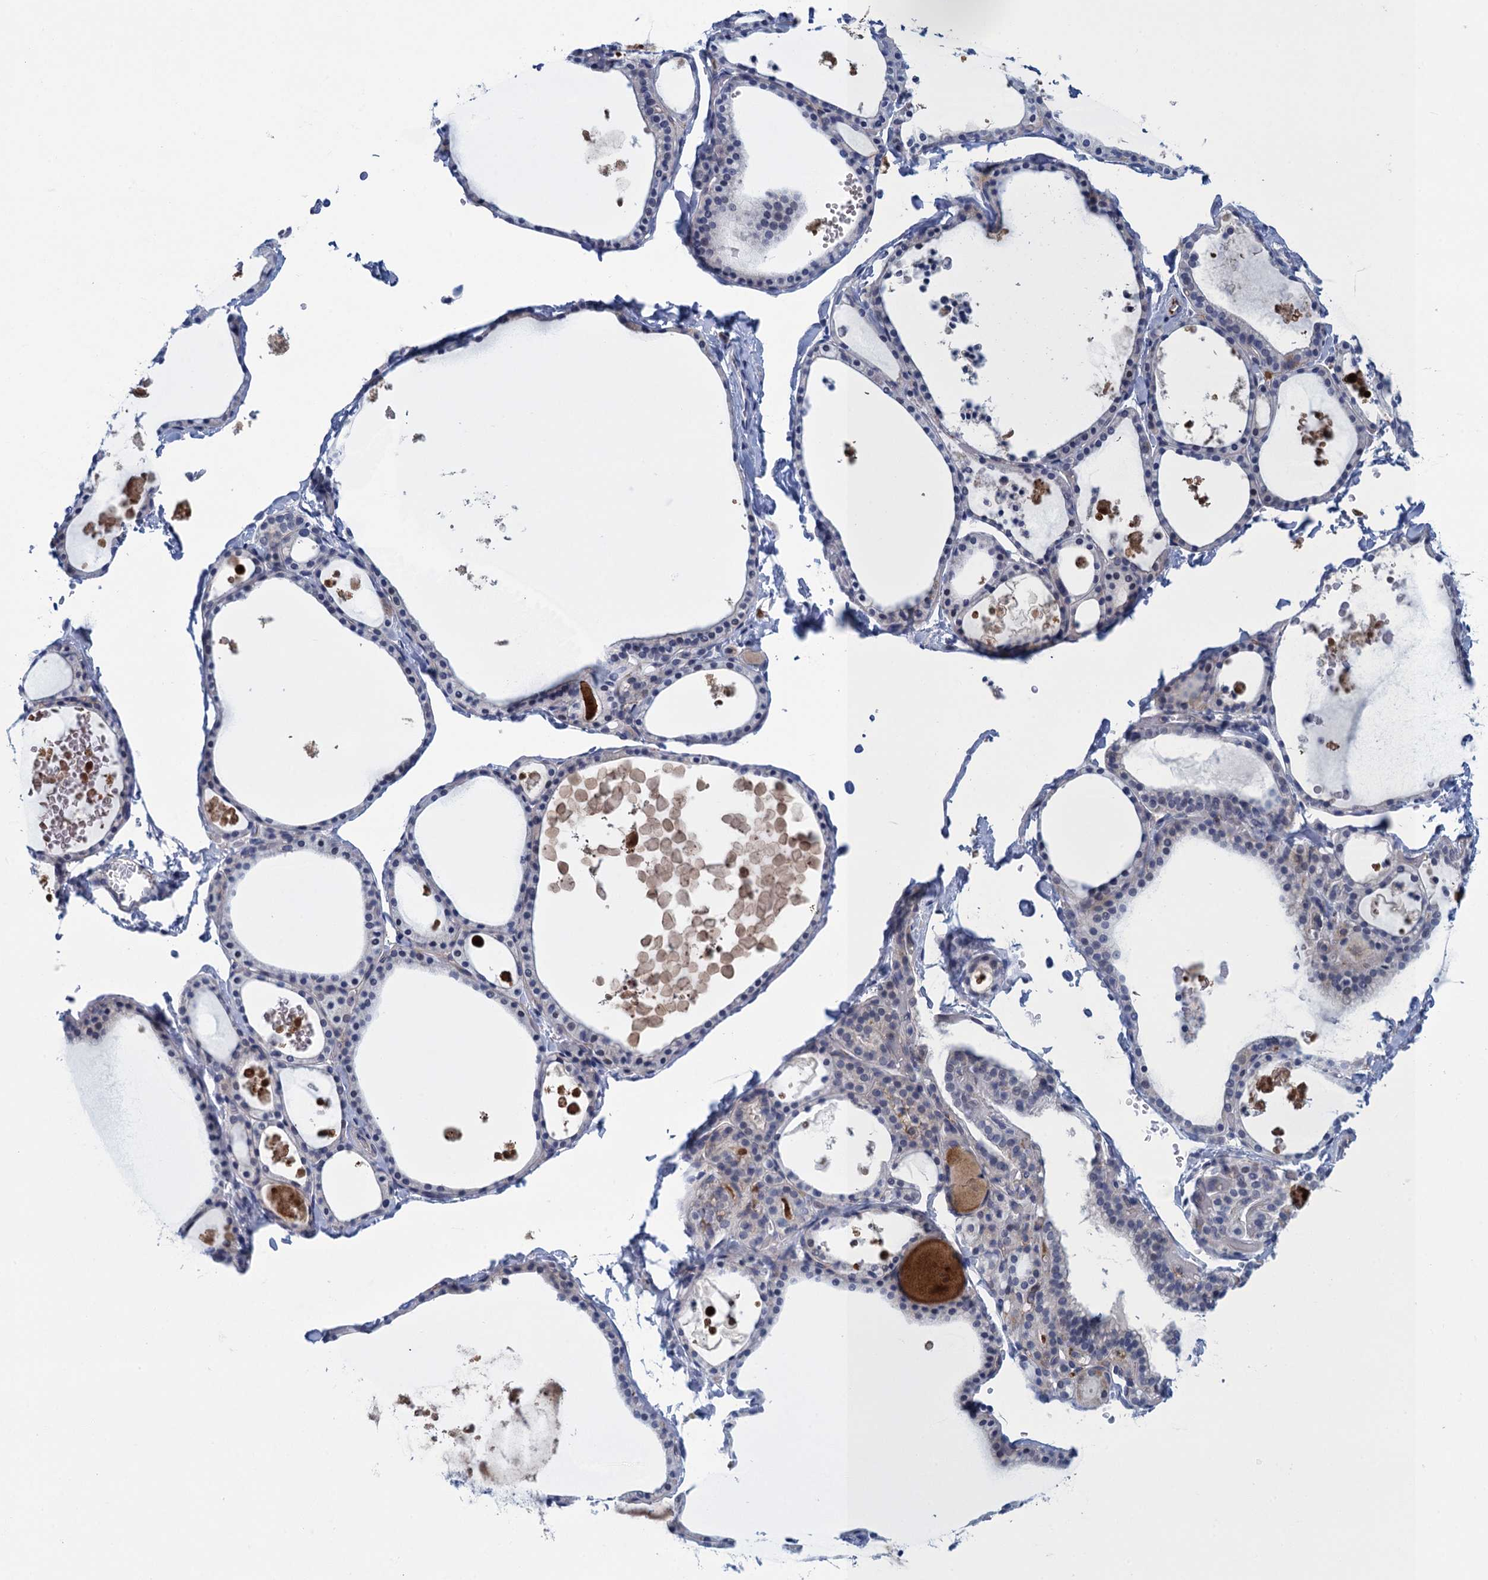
{"staining": {"intensity": "negative", "quantity": "none", "location": "none"}, "tissue": "thyroid gland", "cell_type": "Glandular cells", "image_type": "normal", "snomed": [{"axis": "morphology", "description": "Normal tissue, NOS"}, {"axis": "topography", "description": "Thyroid gland"}], "caption": "Protein analysis of normal thyroid gland demonstrates no significant positivity in glandular cells. (Stains: DAB immunohistochemistry (IHC) with hematoxylin counter stain, Microscopy: brightfield microscopy at high magnification).", "gene": "SCEL", "patient": {"sex": "male", "age": 56}}